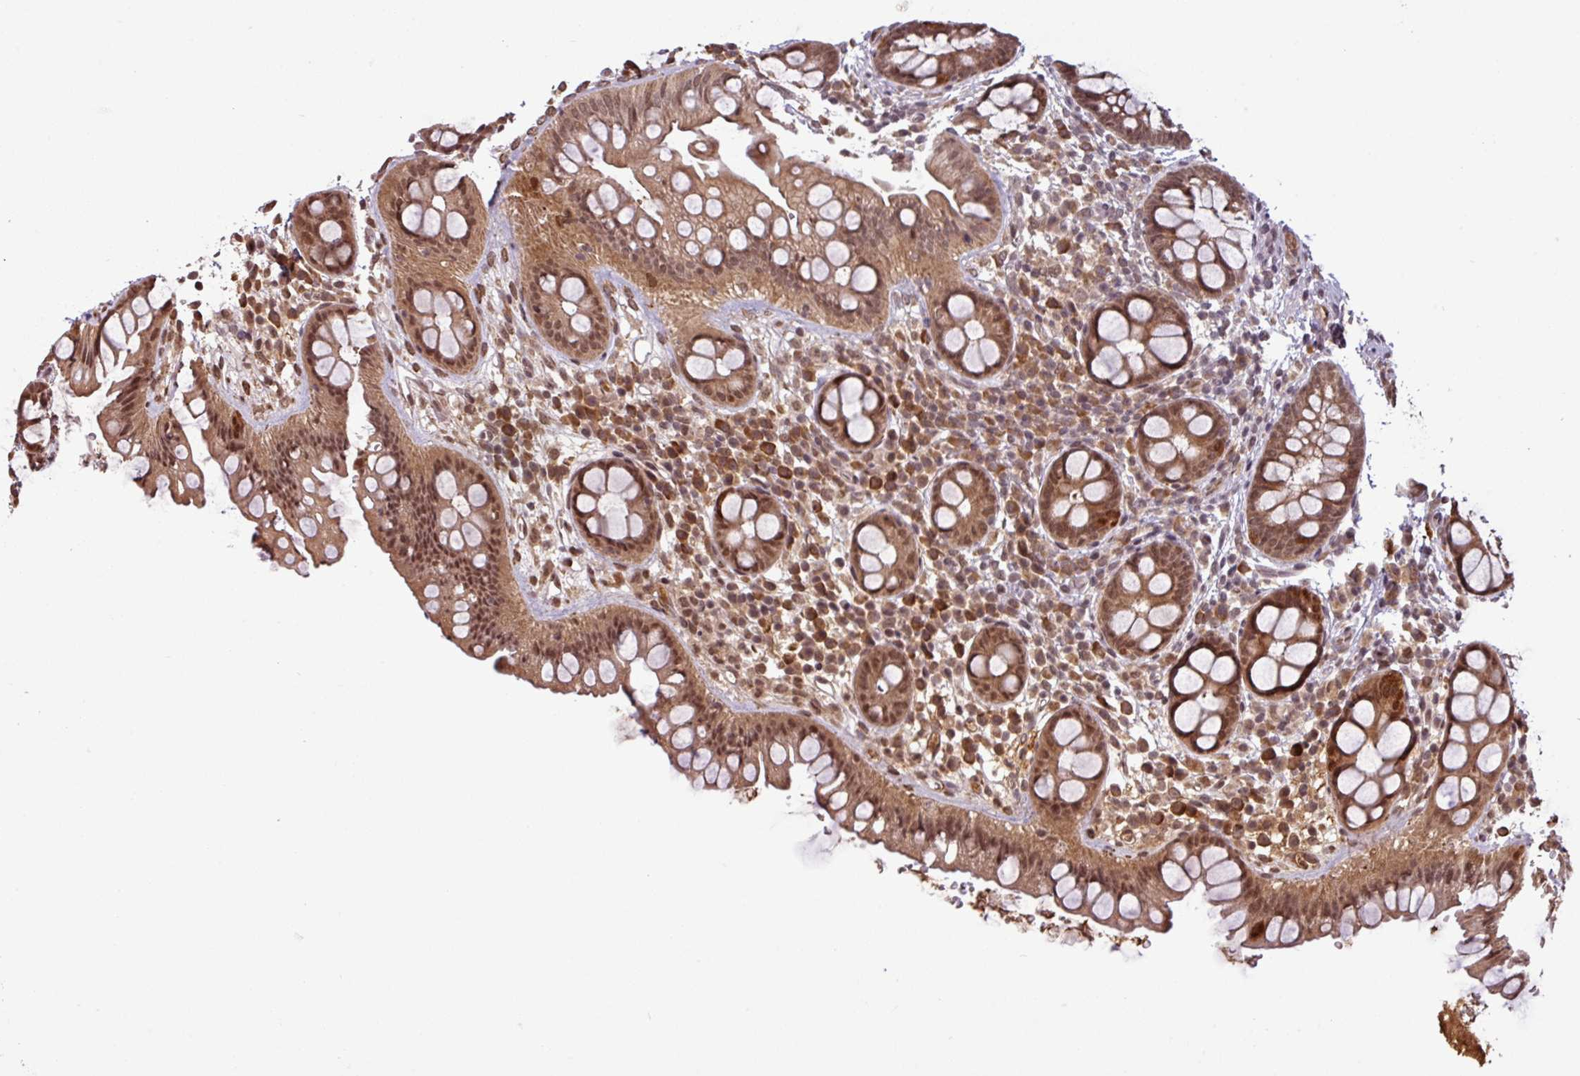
{"staining": {"intensity": "moderate", "quantity": ">75%", "location": "cytoplasmic/membranous,nuclear"}, "tissue": "rectum", "cell_type": "Glandular cells", "image_type": "normal", "snomed": [{"axis": "morphology", "description": "Normal tissue, NOS"}, {"axis": "topography", "description": "Rectum"}, {"axis": "topography", "description": "Peripheral nerve tissue"}], "caption": "Protein staining reveals moderate cytoplasmic/membranous,nuclear positivity in about >75% of glandular cells in benign rectum.", "gene": "NOB1", "patient": {"sex": "female", "age": 69}}